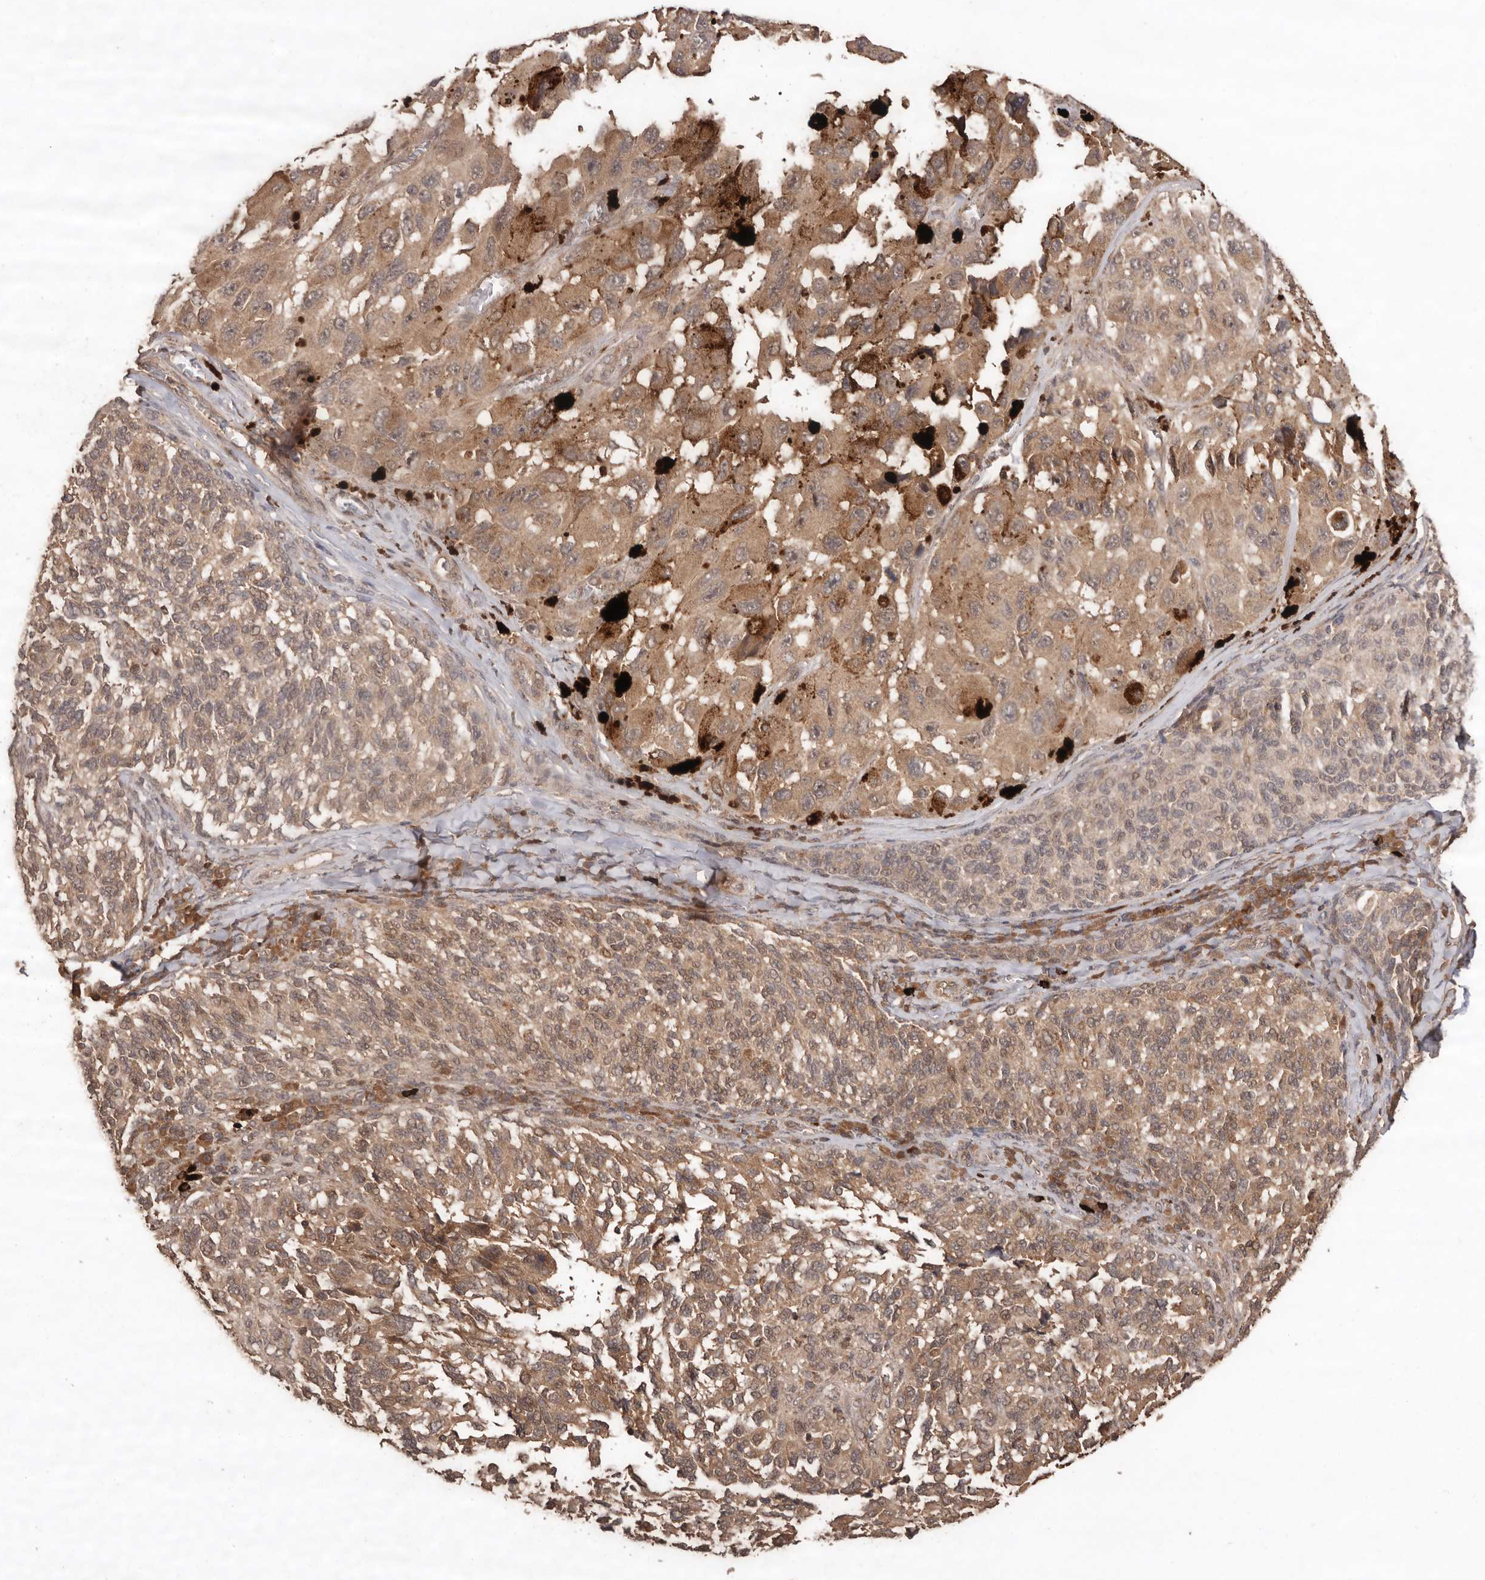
{"staining": {"intensity": "moderate", "quantity": ">75%", "location": "cytoplasmic/membranous"}, "tissue": "melanoma", "cell_type": "Tumor cells", "image_type": "cancer", "snomed": [{"axis": "morphology", "description": "Malignant melanoma, NOS"}, {"axis": "topography", "description": "Skin"}], "caption": "IHC micrograph of neoplastic tissue: human melanoma stained using IHC reveals medium levels of moderate protein expression localized specifically in the cytoplasmic/membranous of tumor cells, appearing as a cytoplasmic/membranous brown color.", "gene": "RWDD1", "patient": {"sex": "female", "age": 73}}